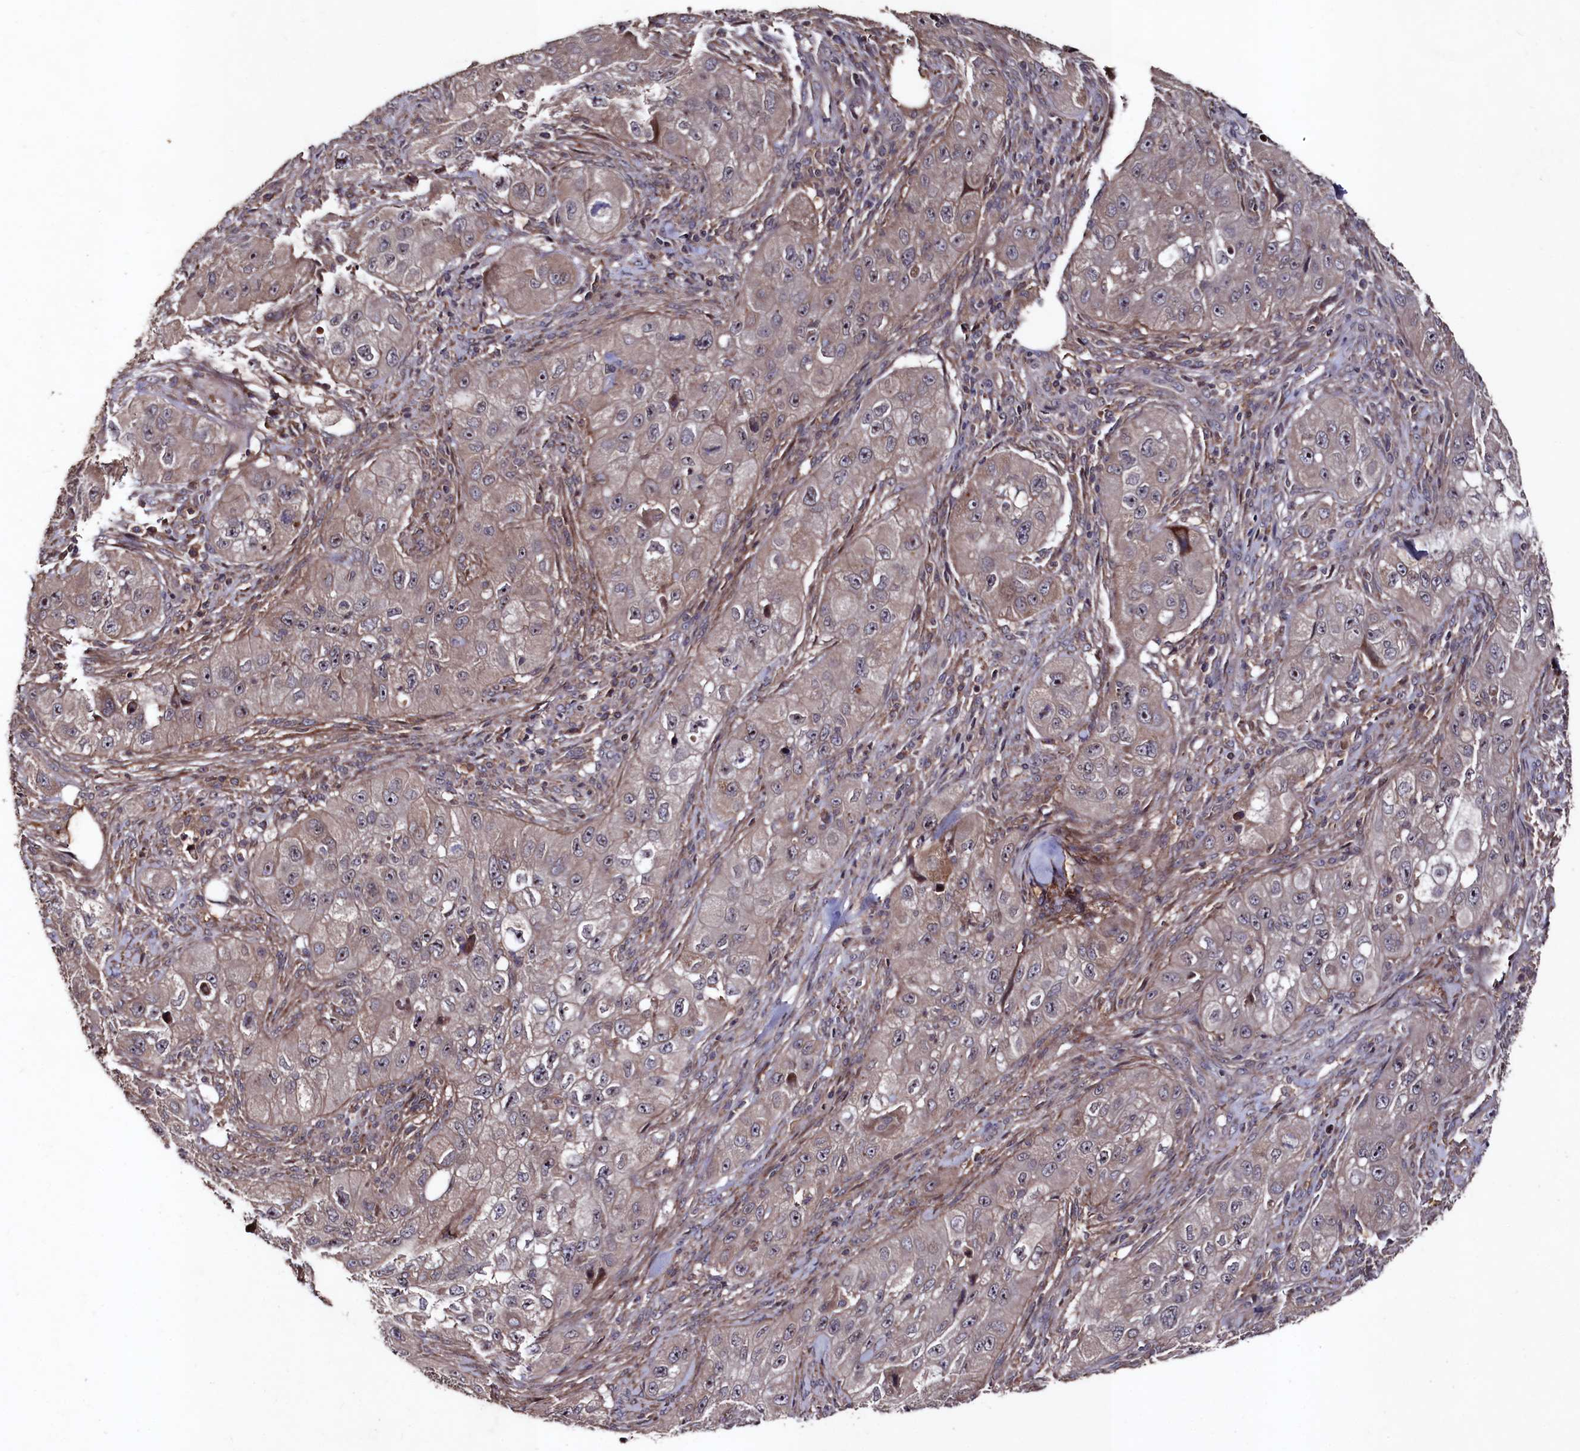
{"staining": {"intensity": "weak", "quantity": "25%-75%", "location": "cytoplasmic/membranous"}, "tissue": "skin cancer", "cell_type": "Tumor cells", "image_type": "cancer", "snomed": [{"axis": "morphology", "description": "Squamous cell carcinoma, NOS"}, {"axis": "topography", "description": "Skin"}, {"axis": "topography", "description": "Subcutis"}], "caption": "High-power microscopy captured an IHC photomicrograph of skin cancer (squamous cell carcinoma), revealing weak cytoplasmic/membranous expression in approximately 25%-75% of tumor cells.", "gene": "MYO1H", "patient": {"sex": "male", "age": 73}}